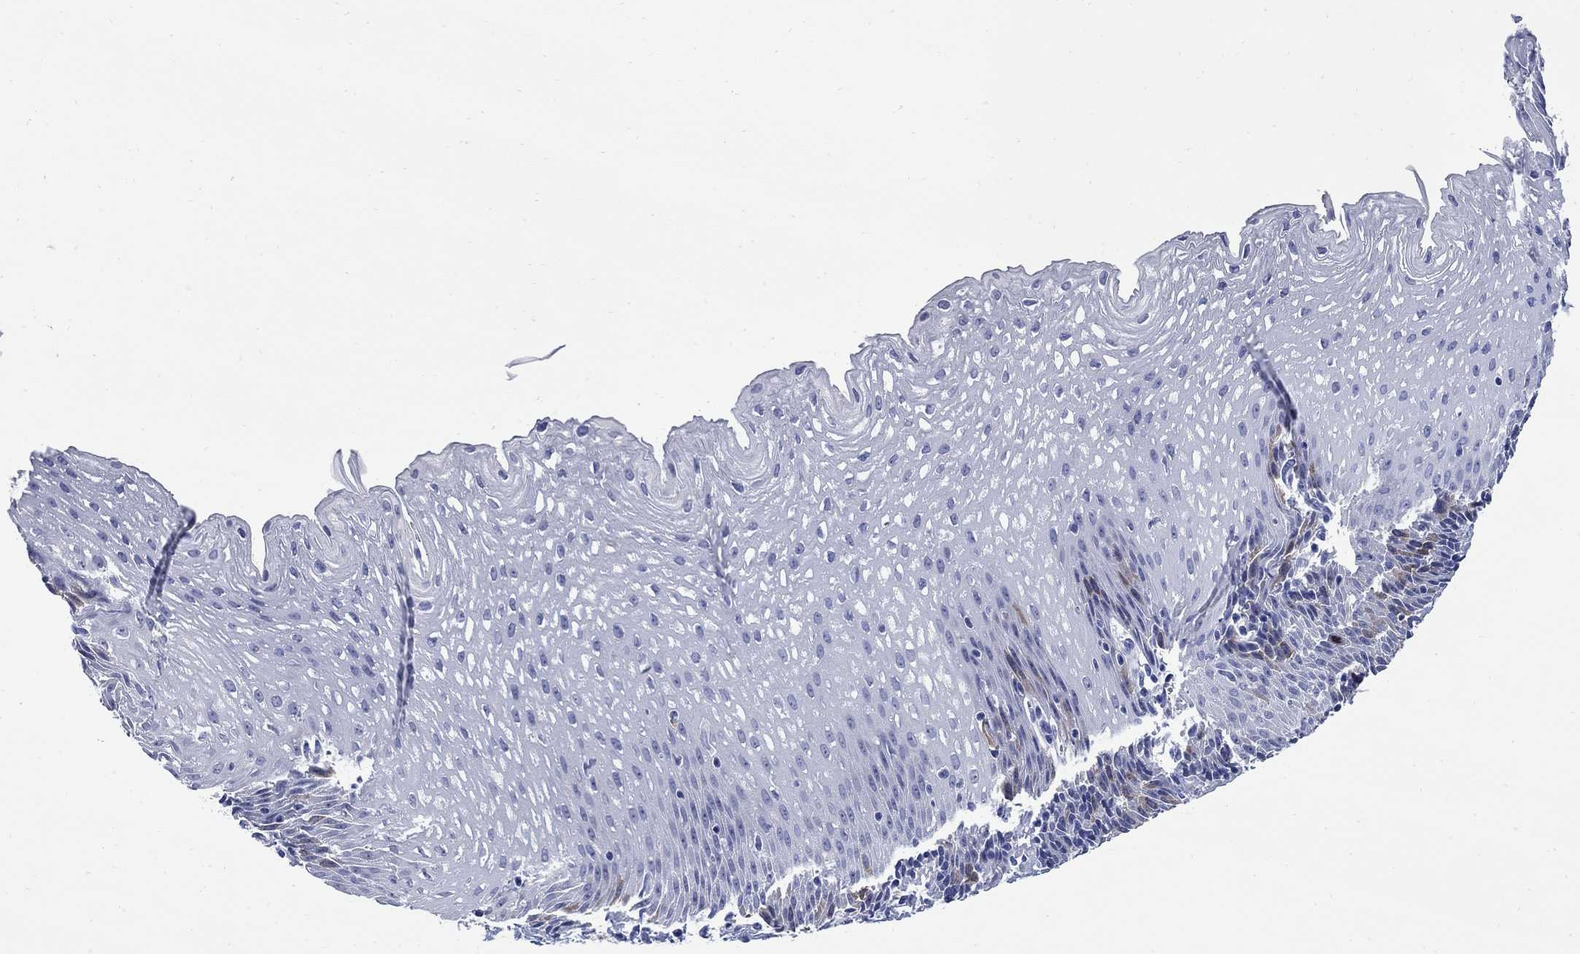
{"staining": {"intensity": "moderate", "quantity": "<25%", "location": "cytoplasmic/membranous"}, "tissue": "esophagus", "cell_type": "Squamous epithelial cells", "image_type": "normal", "snomed": [{"axis": "morphology", "description": "Normal tissue, NOS"}, {"axis": "topography", "description": "Esophagus"}], "caption": "Squamous epithelial cells demonstrate low levels of moderate cytoplasmic/membranous positivity in about <25% of cells in unremarkable esophagus. The staining was performed using DAB (3,3'-diaminobenzidine) to visualize the protein expression in brown, while the nuclei were stained in blue with hematoxylin (Magnification: 20x).", "gene": "TACC3", "patient": {"sex": "female", "age": 64}}